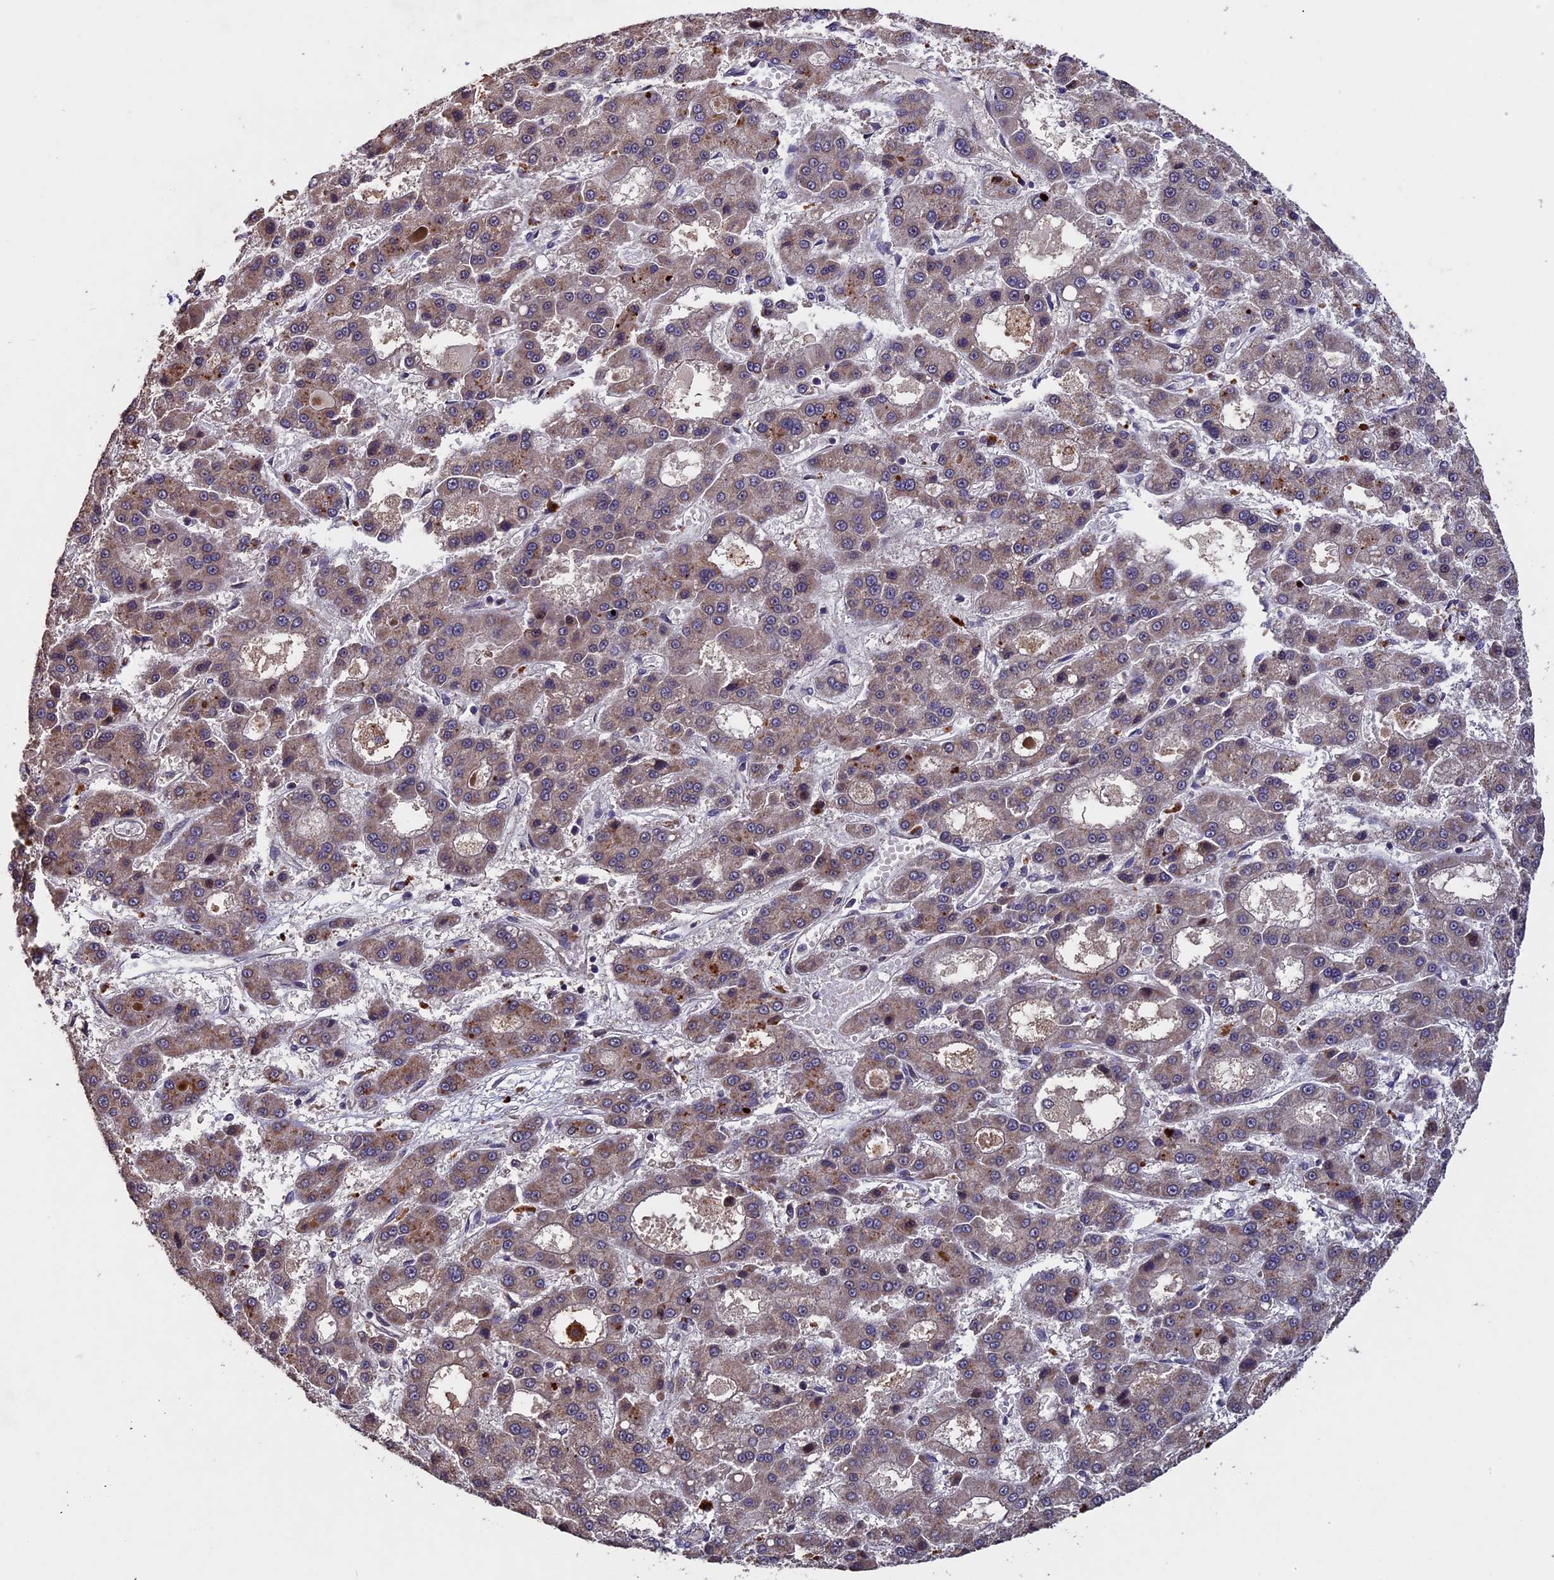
{"staining": {"intensity": "weak", "quantity": ">75%", "location": "cytoplasmic/membranous"}, "tissue": "liver cancer", "cell_type": "Tumor cells", "image_type": "cancer", "snomed": [{"axis": "morphology", "description": "Carcinoma, Hepatocellular, NOS"}, {"axis": "topography", "description": "Liver"}], "caption": "Protein expression analysis of liver cancer shows weak cytoplasmic/membranous staining in approximately >75% of tumor cells.", "gene": "RNF17", "patient": {"sex": "male", "age": 70}}